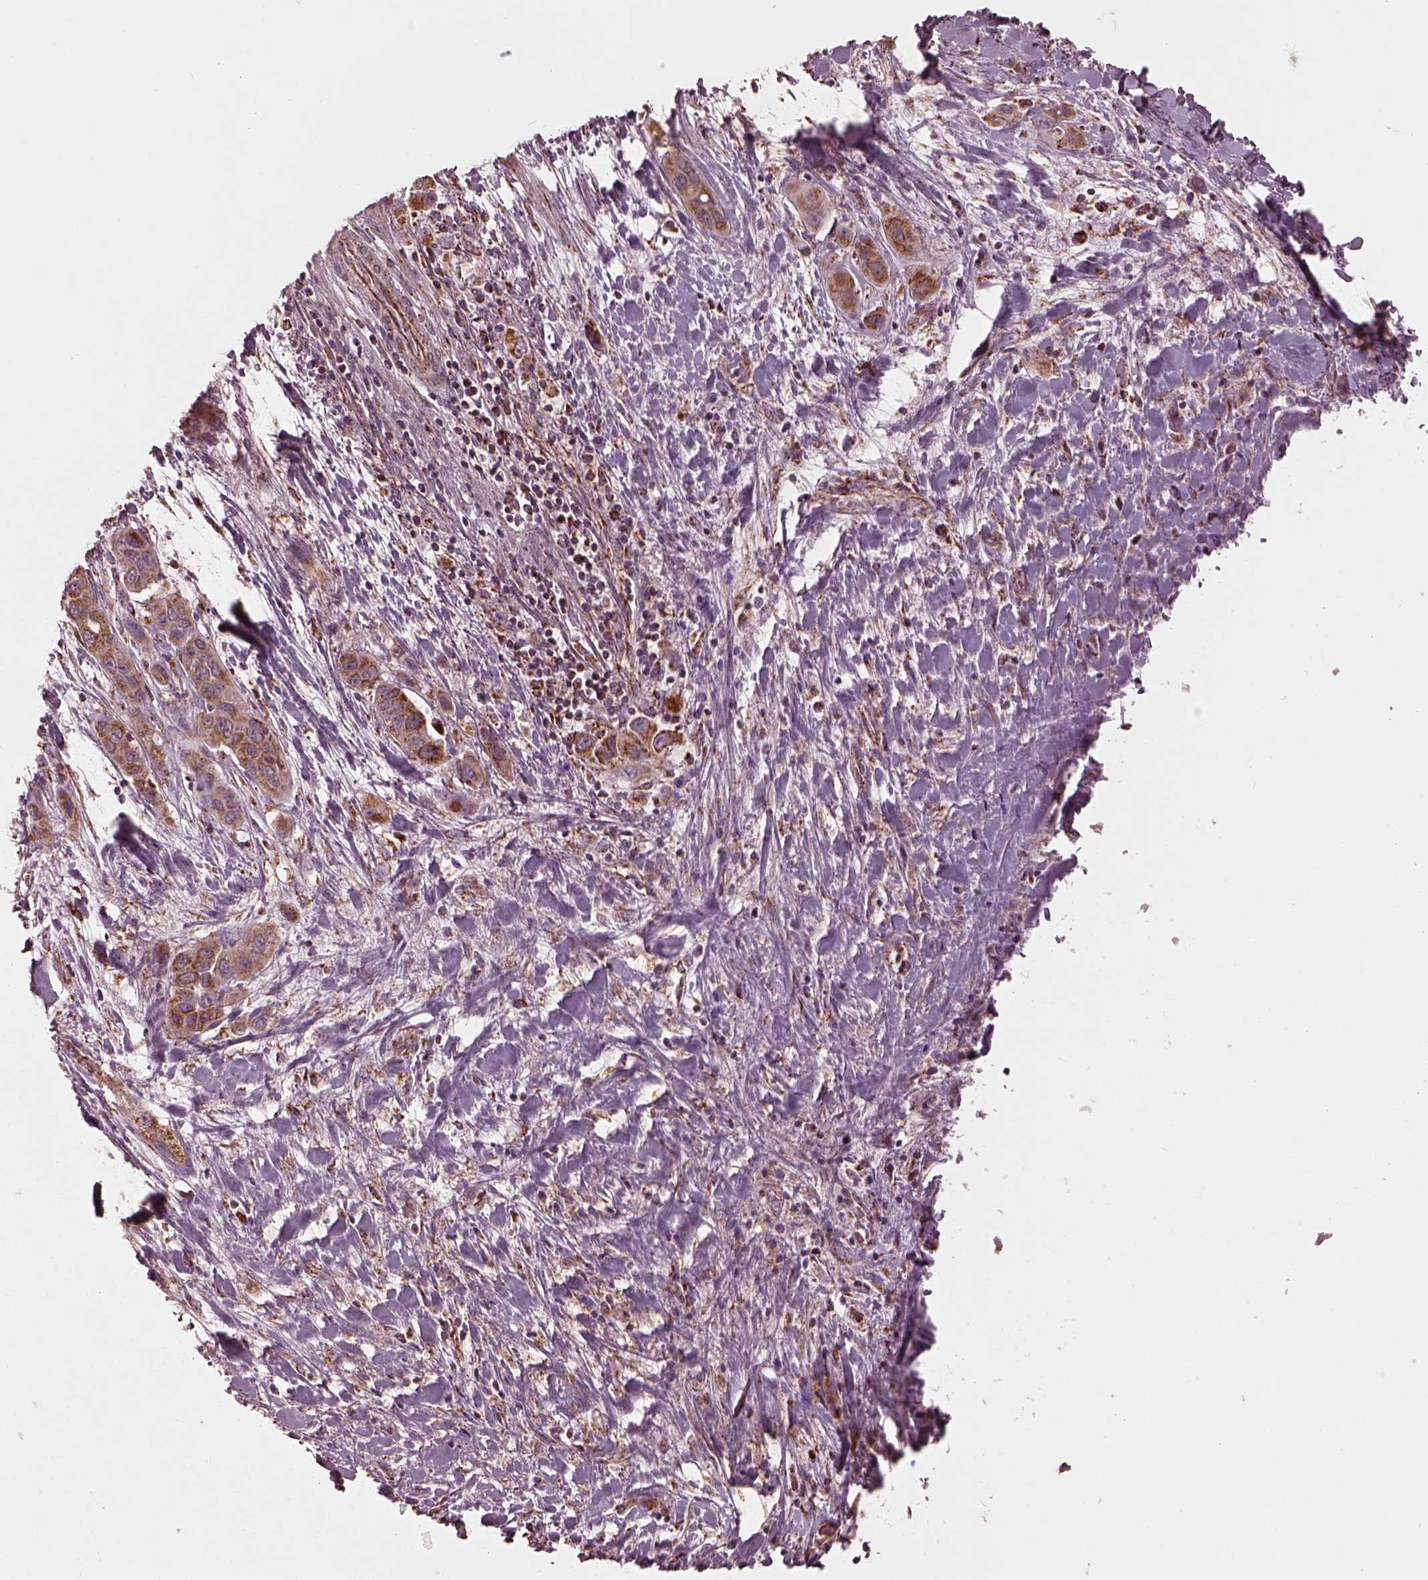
{"staining": {"intensity": "moderate", "quantity": ">75%", "location": "cytoplasmic/membranous"}, "tissue": "liver cancer", "cell_type": "Tumor cells", "image_type": "cancer", "snomed": [{"axis": "morphology", "description": "Cholangiocarcinoma"}, {"axis": "topography", "description": "Liver"}], "caption": "Cholangiocarcinoma (liver) tissue displays moderate cytoplasmic/membranous expression in approximately >75% of tumor cells", "gene": "NDUFB10", "patient": {"sex": "female", "age": 52}}